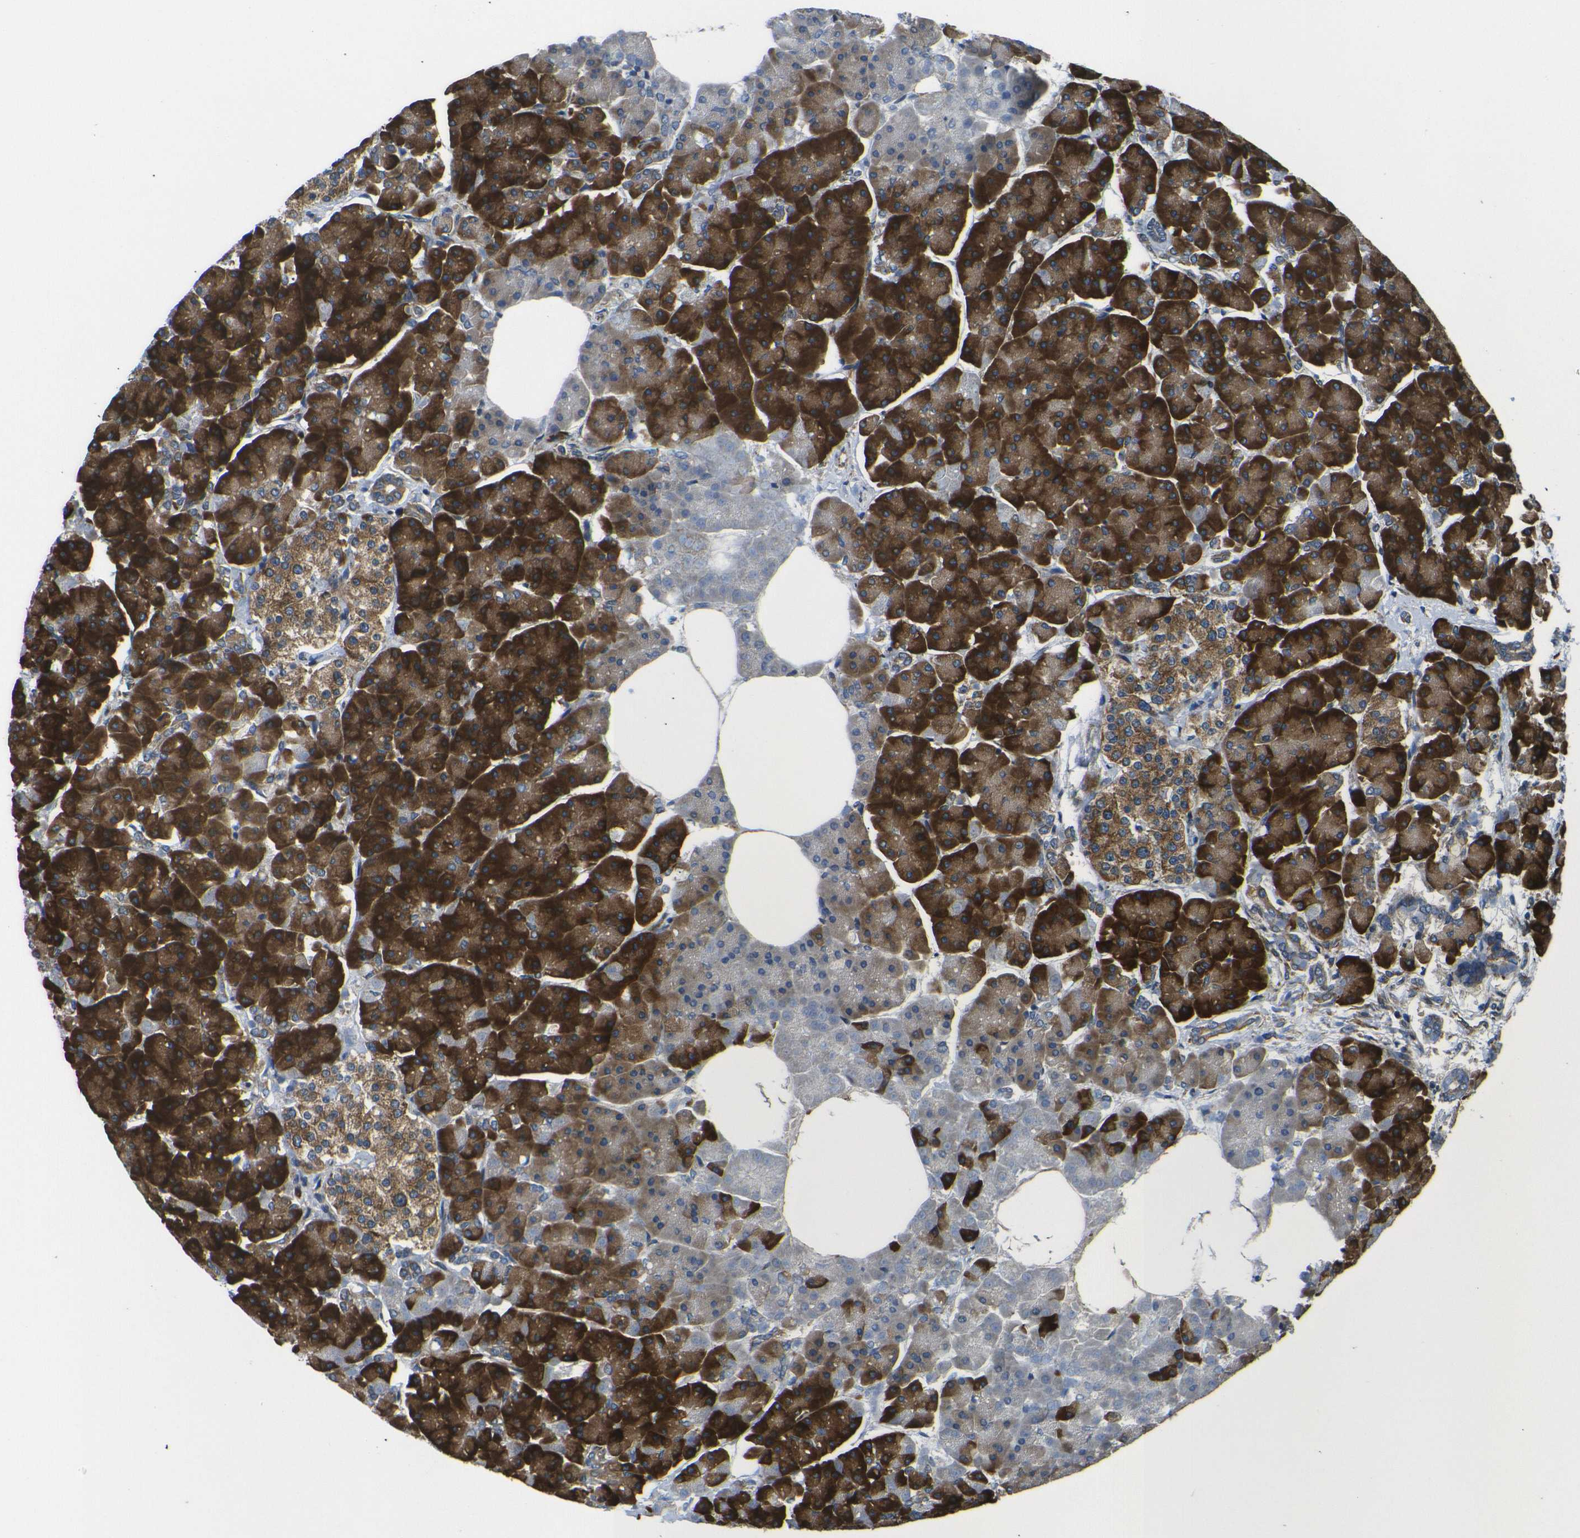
{"staining": {"intensity": "strong", "quantity": ">75%", "location": "cytoplasmic/membranous"}, "tissue": "pancreas", "cell_type": "Exocrine glandular cells", "image_type": "normal", "snomed": [{"axis": "morphology", "description": "Normal tissue, NOS"}, {"axis": "topography", "description": "Pancreas"}], "caption": "High-power microscopy captured an IHC histopathology image of unremarkable pancreas, revealing strong cytoplasmic/membranous positivity in approximately >75% of exocrine glandular cells. Immunohistochemistry stains the protein of interest in brown and the nuclei are stained blue.", "gene": "RPSA", "patient": {"sex": "female", "age": 70}}